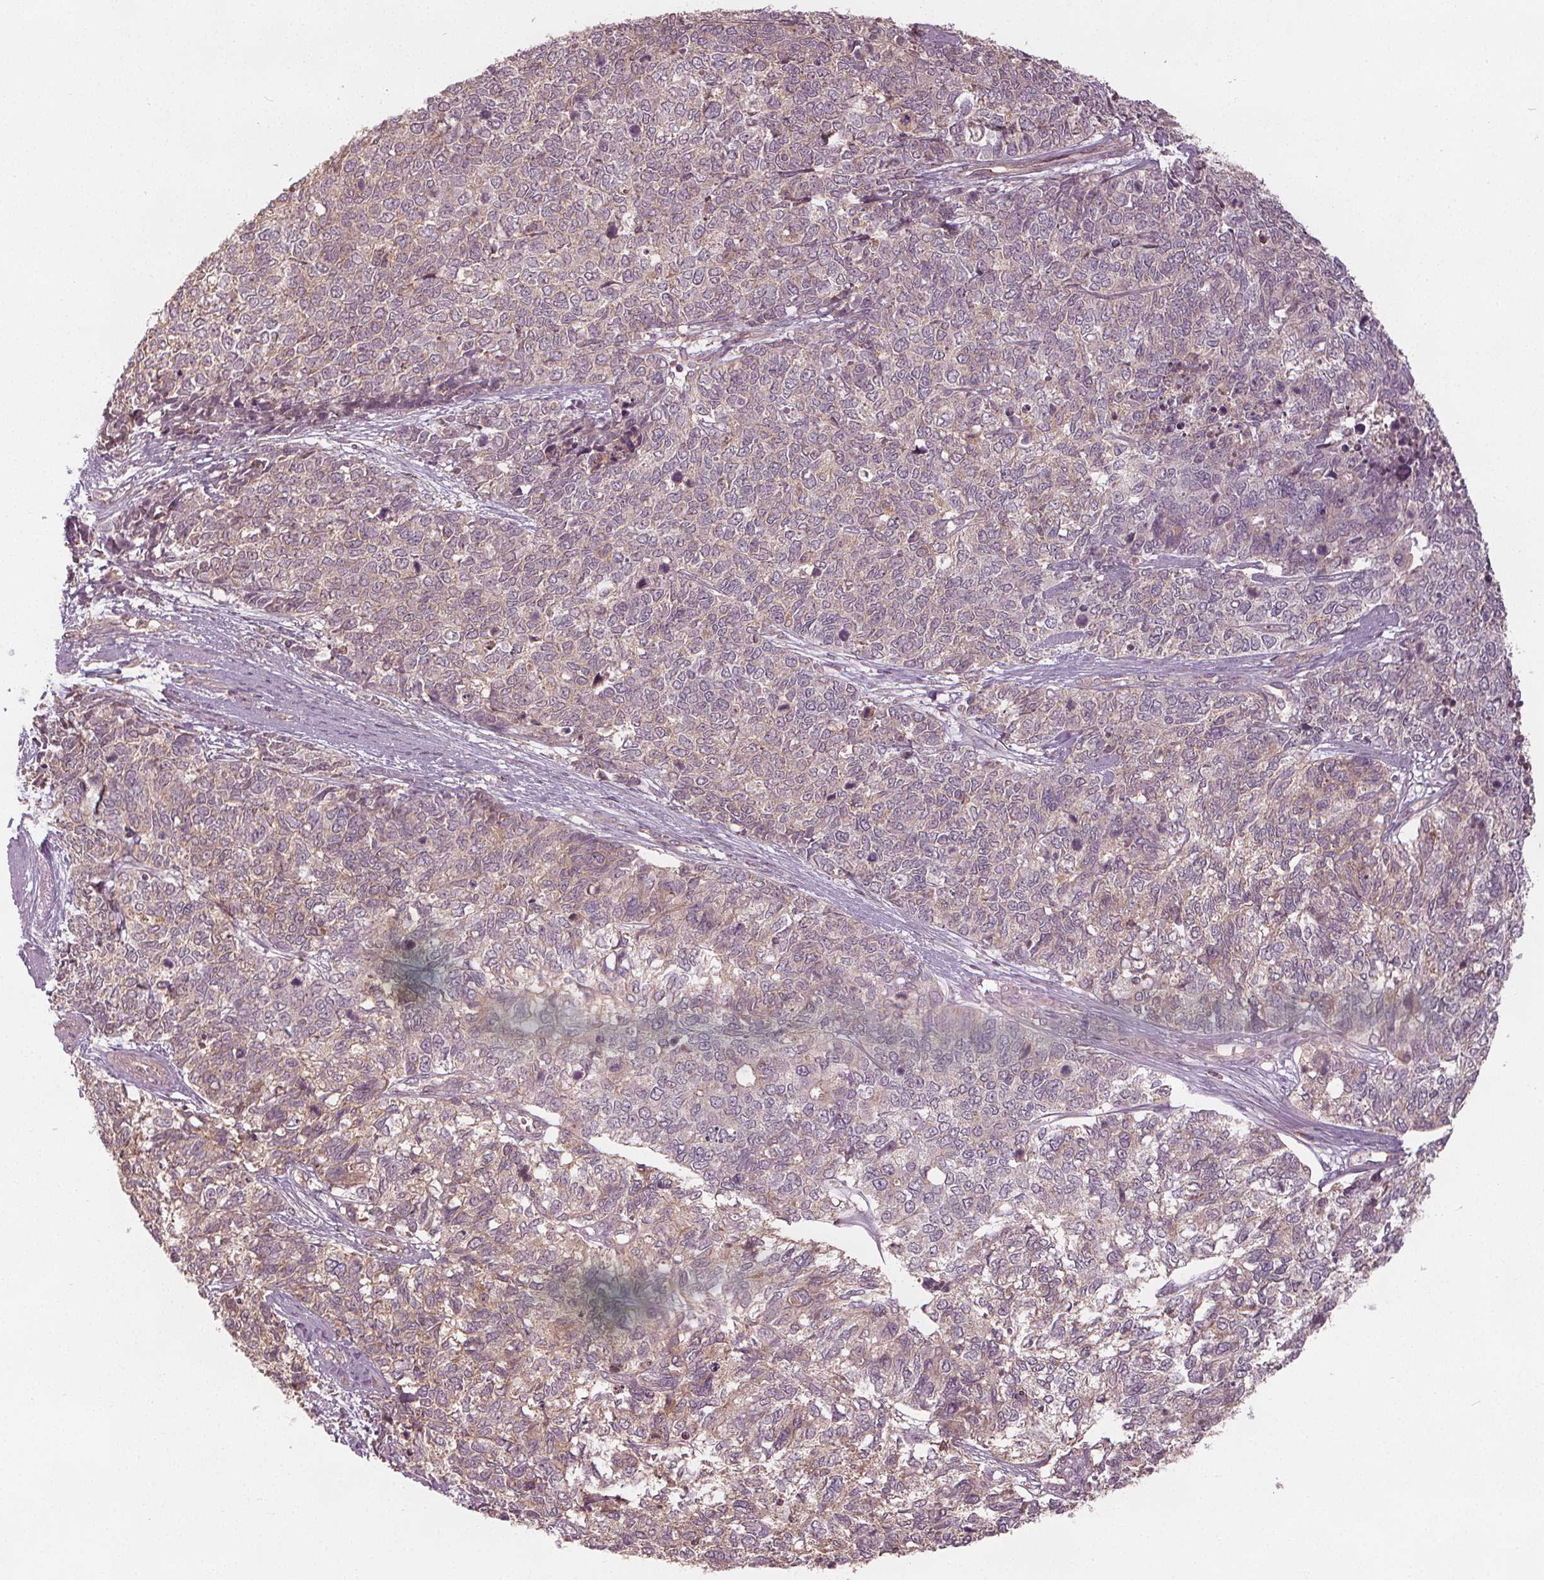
{"staining": {"intensity": "weak", "quantity": "25%-75%", "location": "cytoplasmic/membranous"}, "tissue": "cervical cancer", "cell_type": "Tumor cells", "image_type": "cancer", "snomed": [{"axis": "morphology", "description": "Adenocarcinoma, NOS"}, {"axis": "topography", "description": "Cervix"}], "caption": "Immunohistochemistry (IHC) staining of cervical adenocarcinoma, which displays low levels of weak cytoplasmic/membranous expression in about 25%-75% of tumor cells indicating weak cytoplasmic/membranous protein positivity. The staining was performed using DAB (brown) for protein detection and nuclei were counterstained in hematoxylin (blue).", "gene": "GNB2", "patient": {"sex": "female", "age": 63}}